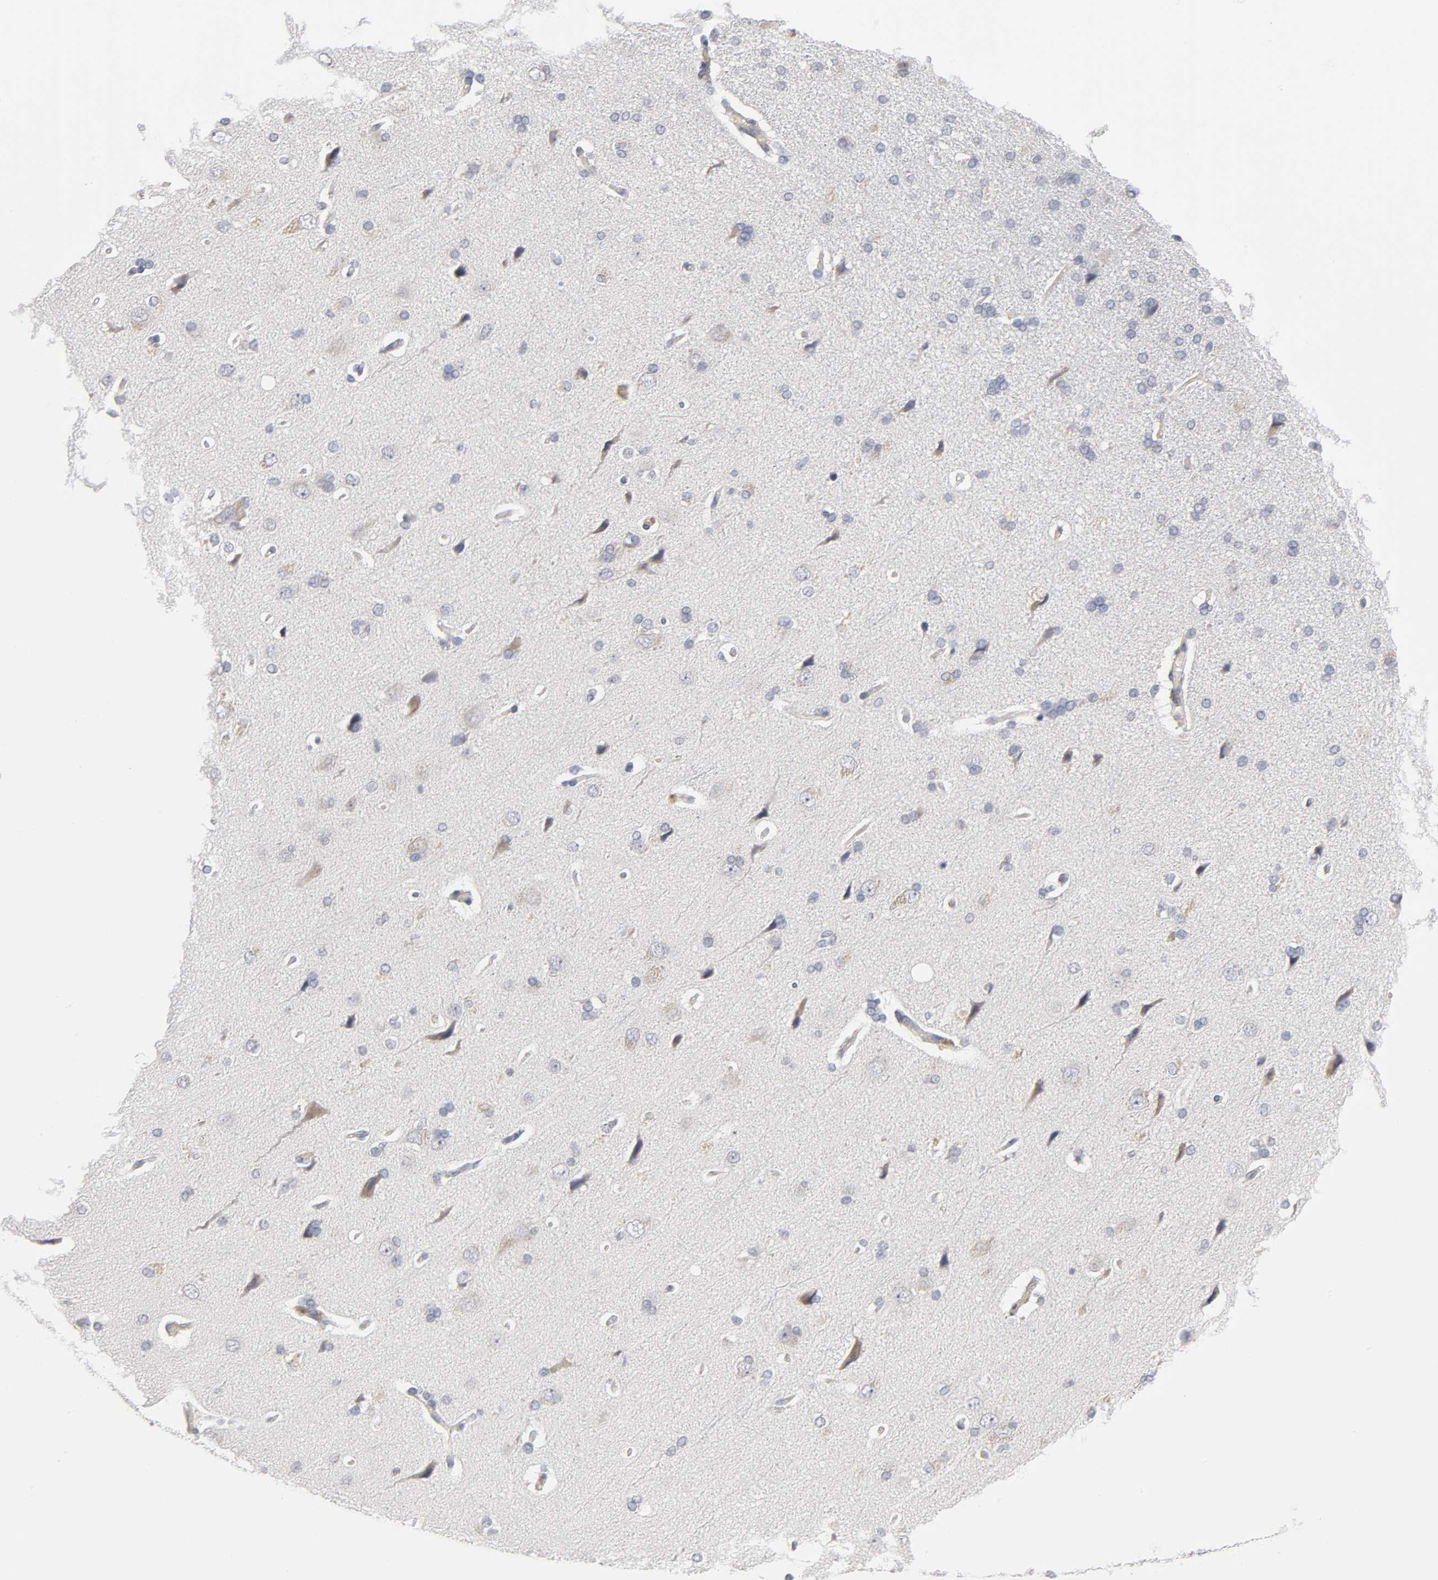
{"staining": {"intensity": "moderate", "quantity": ">75%", "location": "cytoplasmic/membranous"}, "tissue": "cerebral cortex", "cell_type": "Endothelial cells", "image_type": "normal", "snomed": [{"axis": "morphology", "description": "Normal tissue, NOS"}, {"axis": "topography", "description": "Cerebral cortex"}], "caption": "Cerebral cortex stained with a protein marker displays moderate staining in endothelial cells.", "gene": "IL4R", "patient": {"sex": "male", "age": 62}}